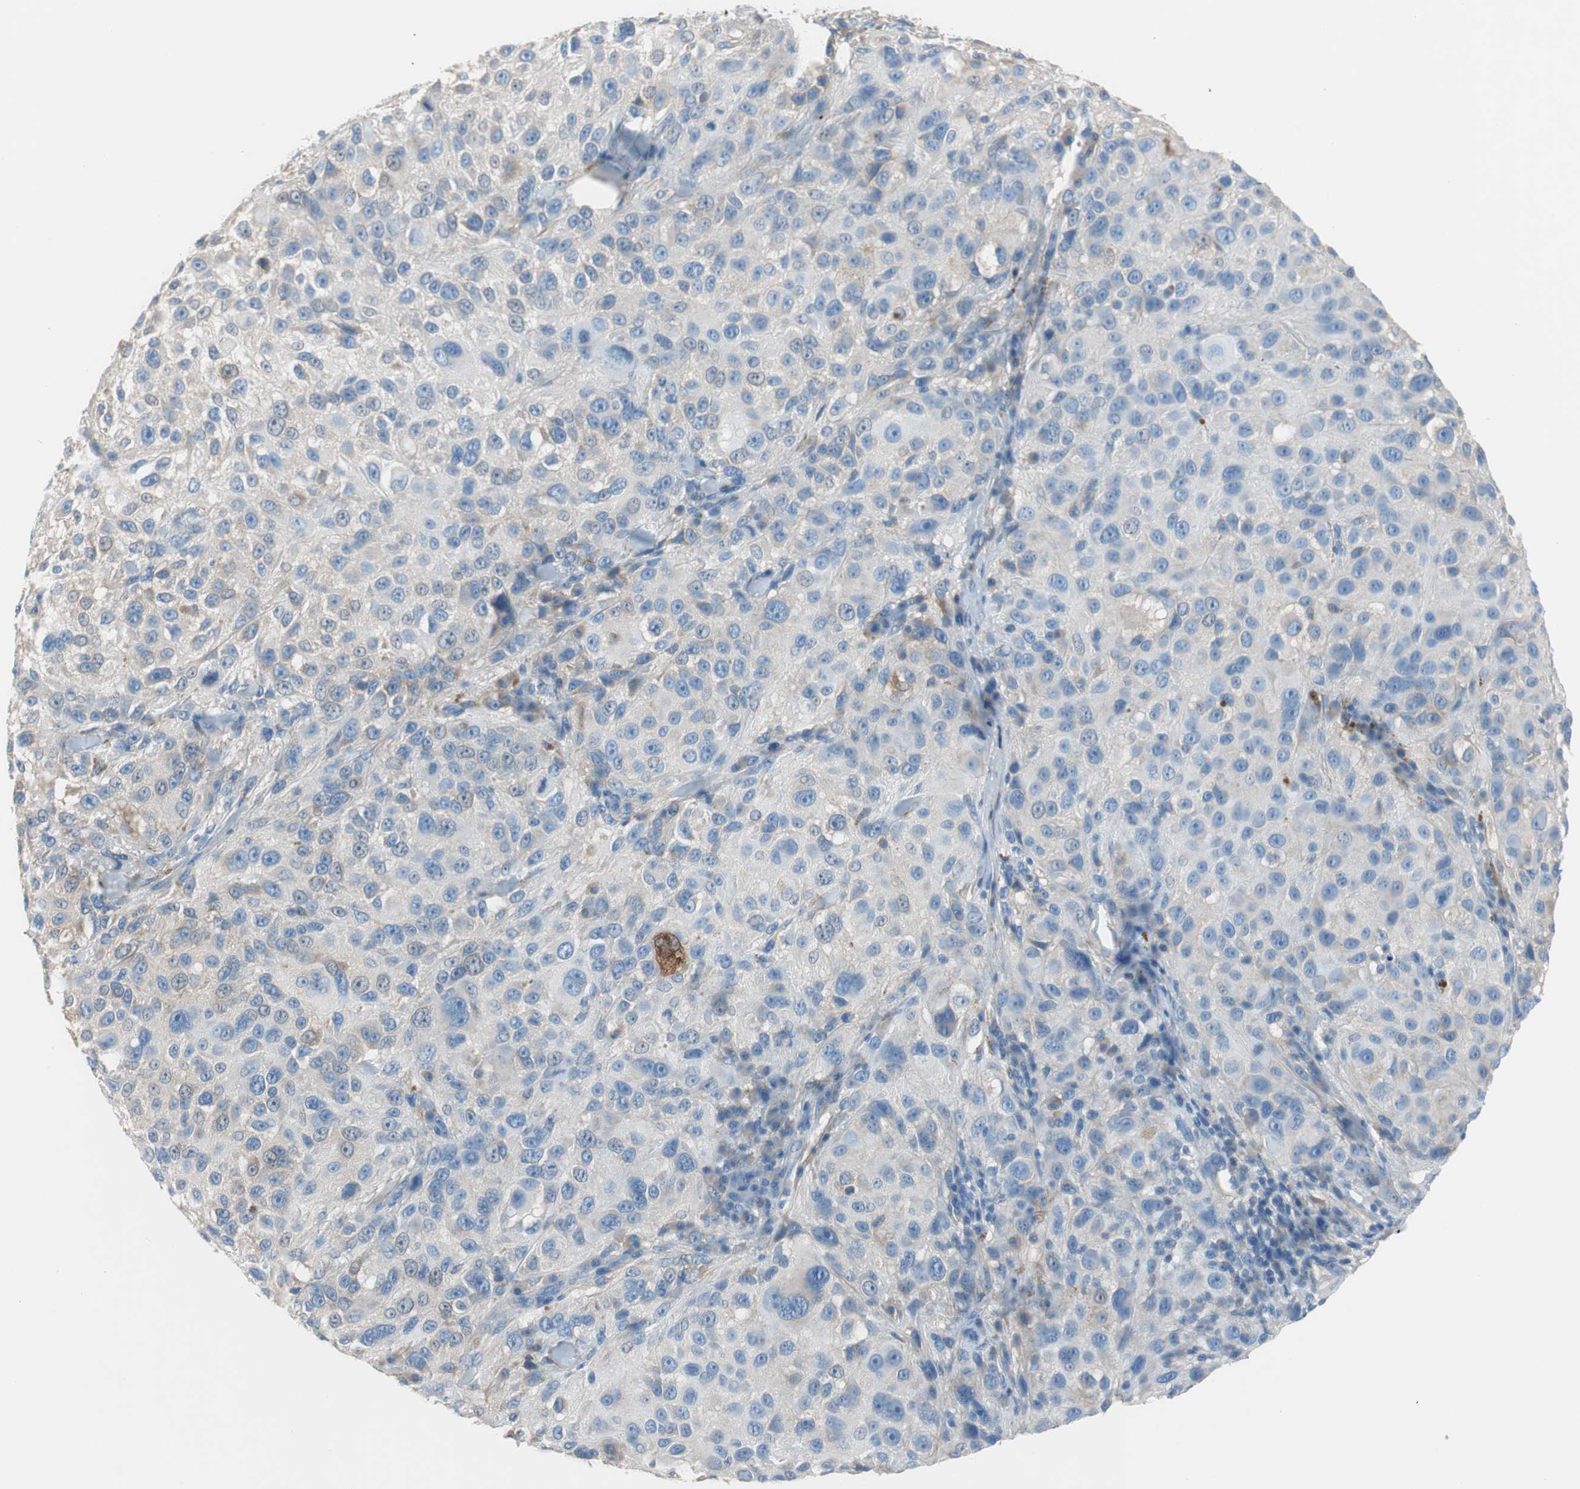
{"staining": {"intensity": "weak", "quantity": "<25%", "location": "cytoplasmic/membranous"}, "tissue": "melanoma", "cell_type": "Tumor cells", "image_type": "cancer", "snomed": [{"axis": "morphology", "description": "Necrosis, NOS"}, {"axis": "morphology", "description": "Malignant melanoma, NOS"}, {"axis": "topography", "description": "Skin"}], "caption": "The immunohistochemistry photomicrograph has no significant positivity in tumor cells of malignant melanoma tissue.", "gene": "SERPINF1", "patient": {"sex": "female", "age": 87}}